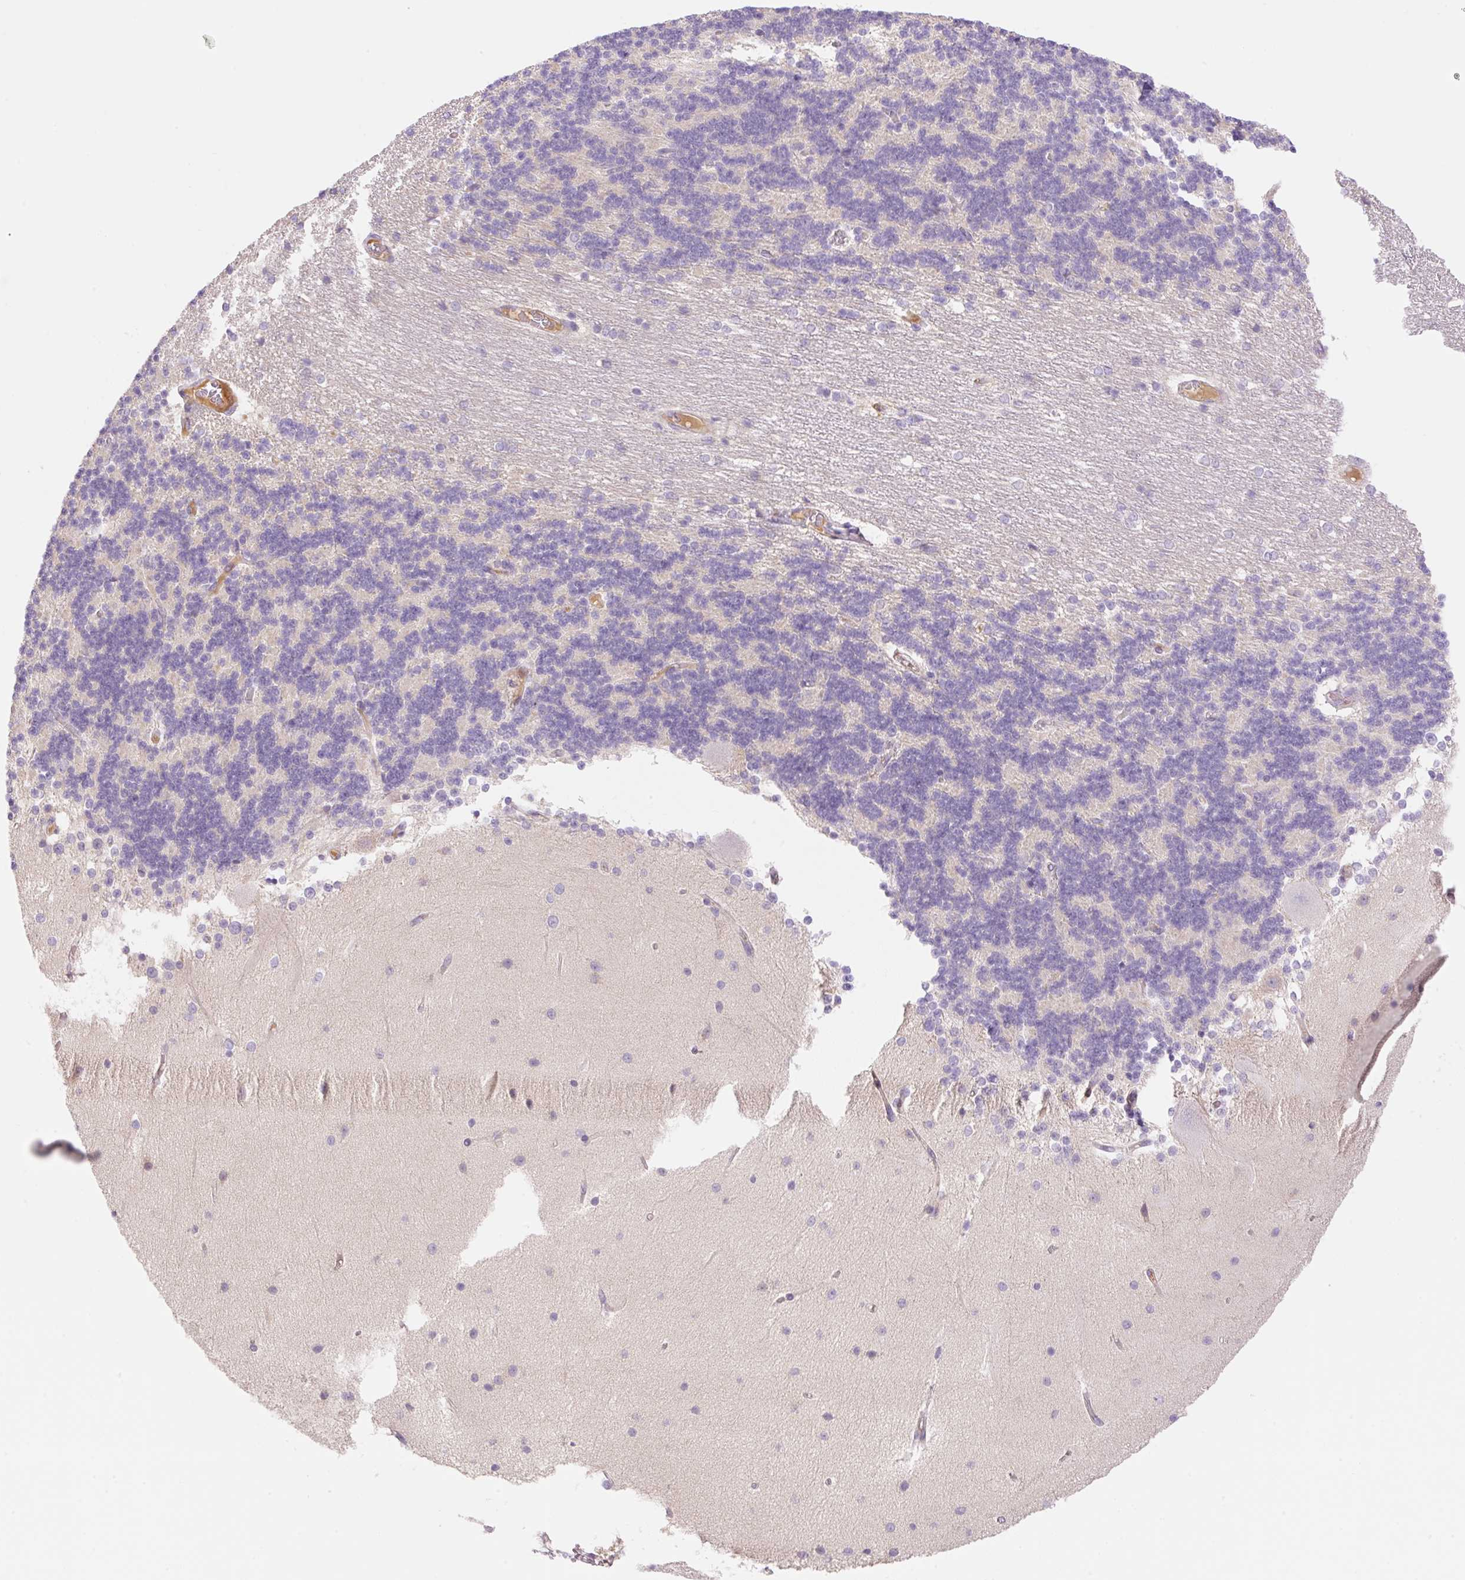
{"staining": {"intensity": "negative", "quantity": "none", "location": "none"}, "tissue": "cerebellum", "cell_type": "Cells in granular layer", "image_type": "normal", "snomed": [{"axis": "morphology", "description": "Normal tissue, NOS"}, {"axis": "topography", "description": "Cerebellum"}], "caption": "Human cerebellum stained for a protein using immunohistochemistry (IHC) displays no positivity in cells in granular layer.", "gene": "DENND5A", "patient": {"sex": "female", "age": 54}}